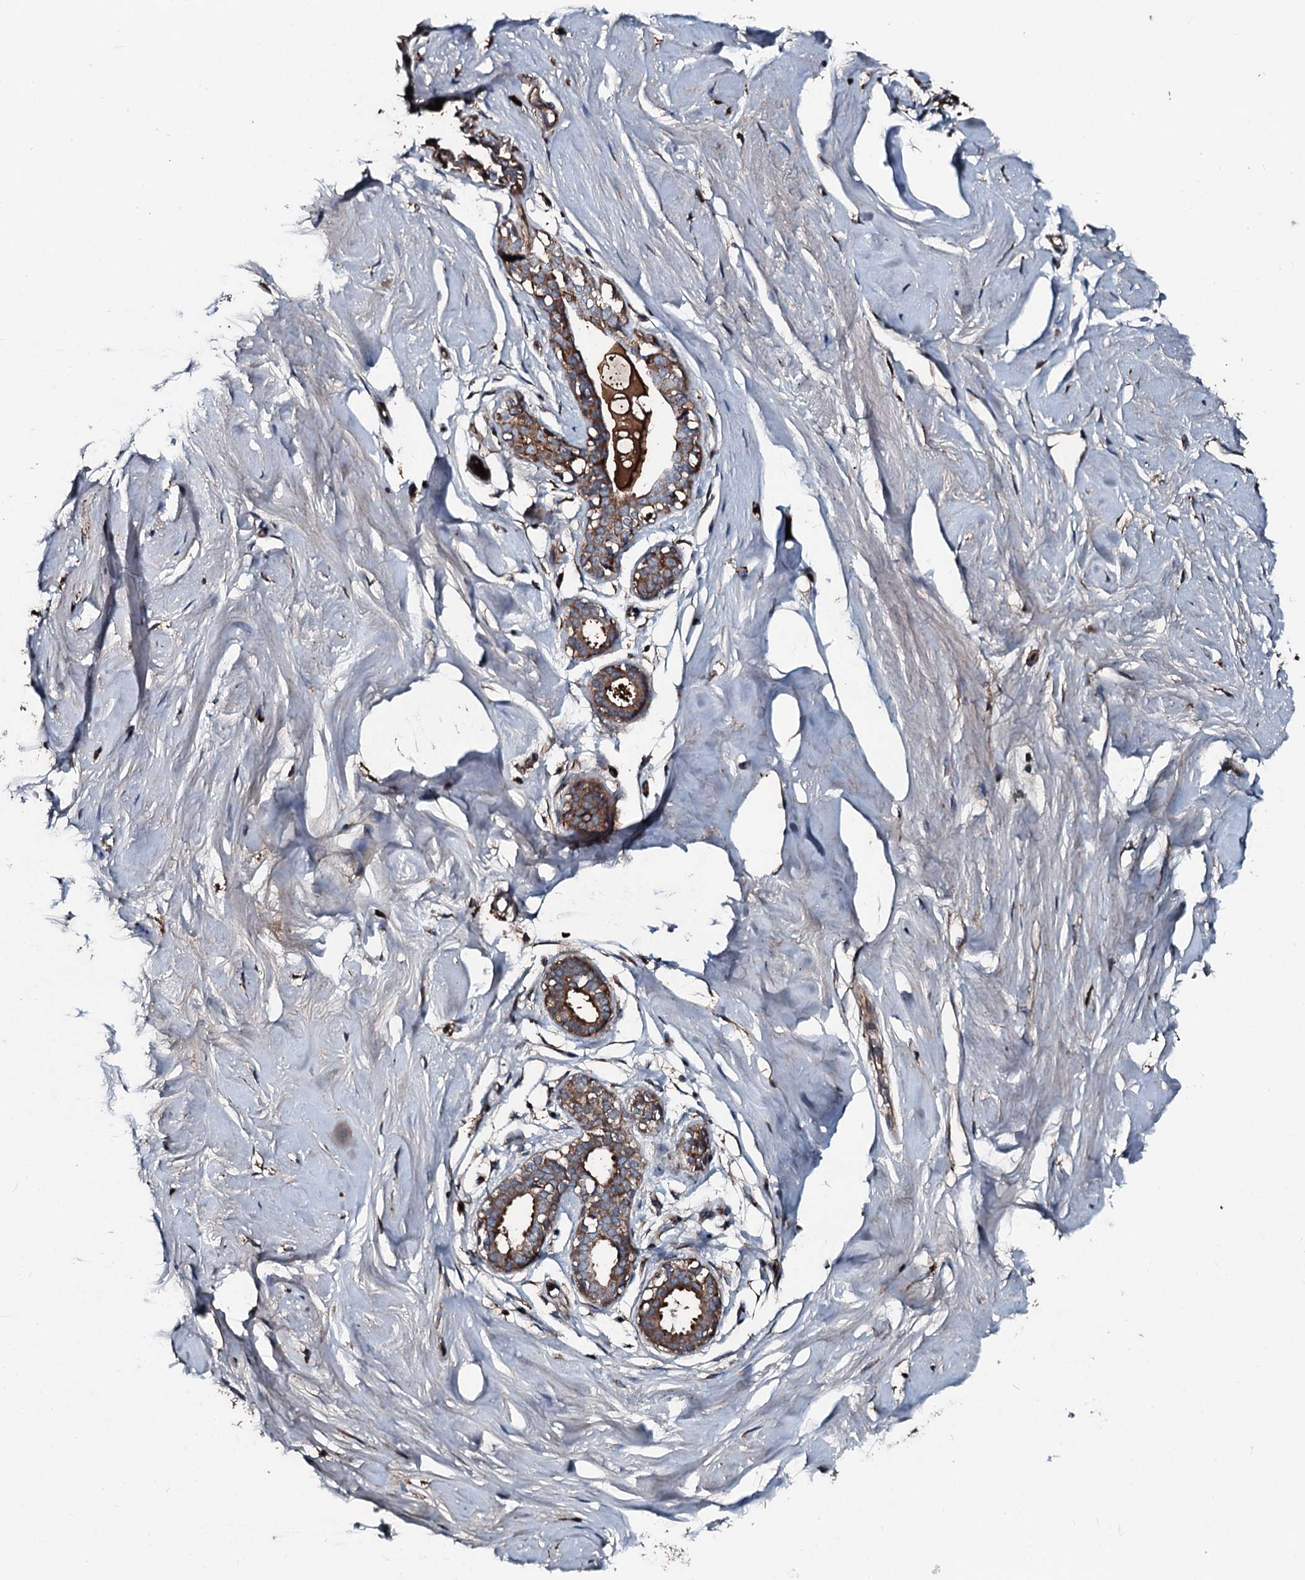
{"staining": {"intensity": "negative", "quantity": "none", "location": "none"}, "tissue": "breast", "cell_type": "Adipocytes", "image_type": "normal", "snomed": [{"axis": "morphology", "description": "Normal tissue, NOS"}, {"axis": "morphology", "description": "Adenoma, NOS"}, {"axis": "topography", "description": "Breast"}], "caption": "This is an IHC image of unremarkable human breast. There is no staining in adipocytes.", "gene": "AARS1", "patient": {"sex": "female", "age": 23}}